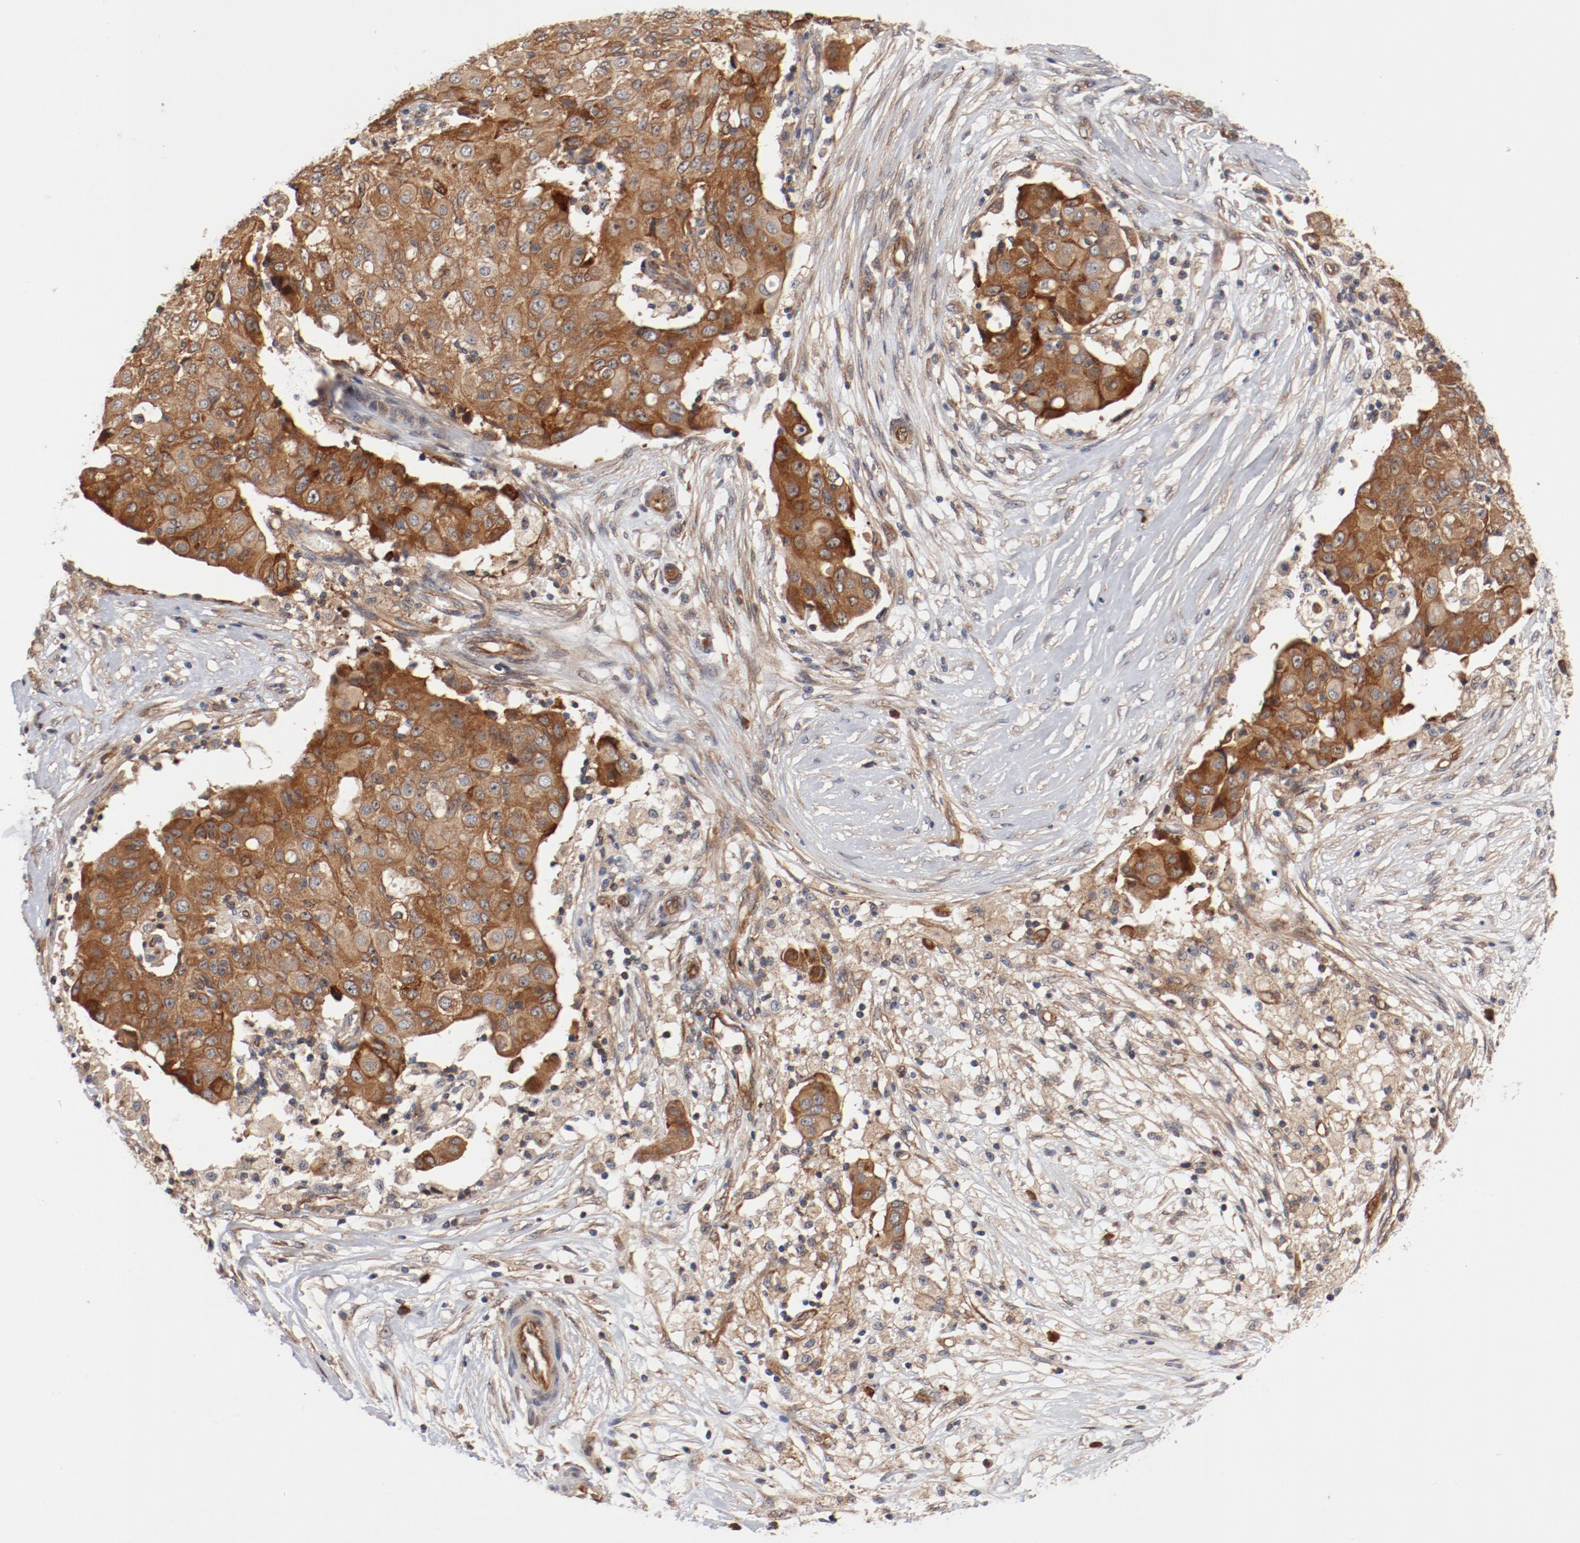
{"staining": {"intensity": "moderate", "quantity": ">75%", "location": "cytoplasmic/membranous"}, "tissue": "ovarian cancer", "cell_type": "Tumor cells", "image_type": "cancer", "snomed": [{"axis": "morphology", "description": "Carcinoma, endometroid"}, {"axis": "topography", "description": "Ovary"}], "caption": "IHC staining of ovarian endometroid carcinoma, which displays medium levels of moderate cytoplasmic/membranous positivity in approximately >75% of tumor cells indicating moderate cytoplasmic/membranous protein expression. The staining was performed using DAB (3,3'-diaminobenzidine) (brown) for protein detection and nuclei were counterstained in hematoxylin (blue).", "gene": "PITPNM2", "patient": {"sex": "female", "age": 42}}